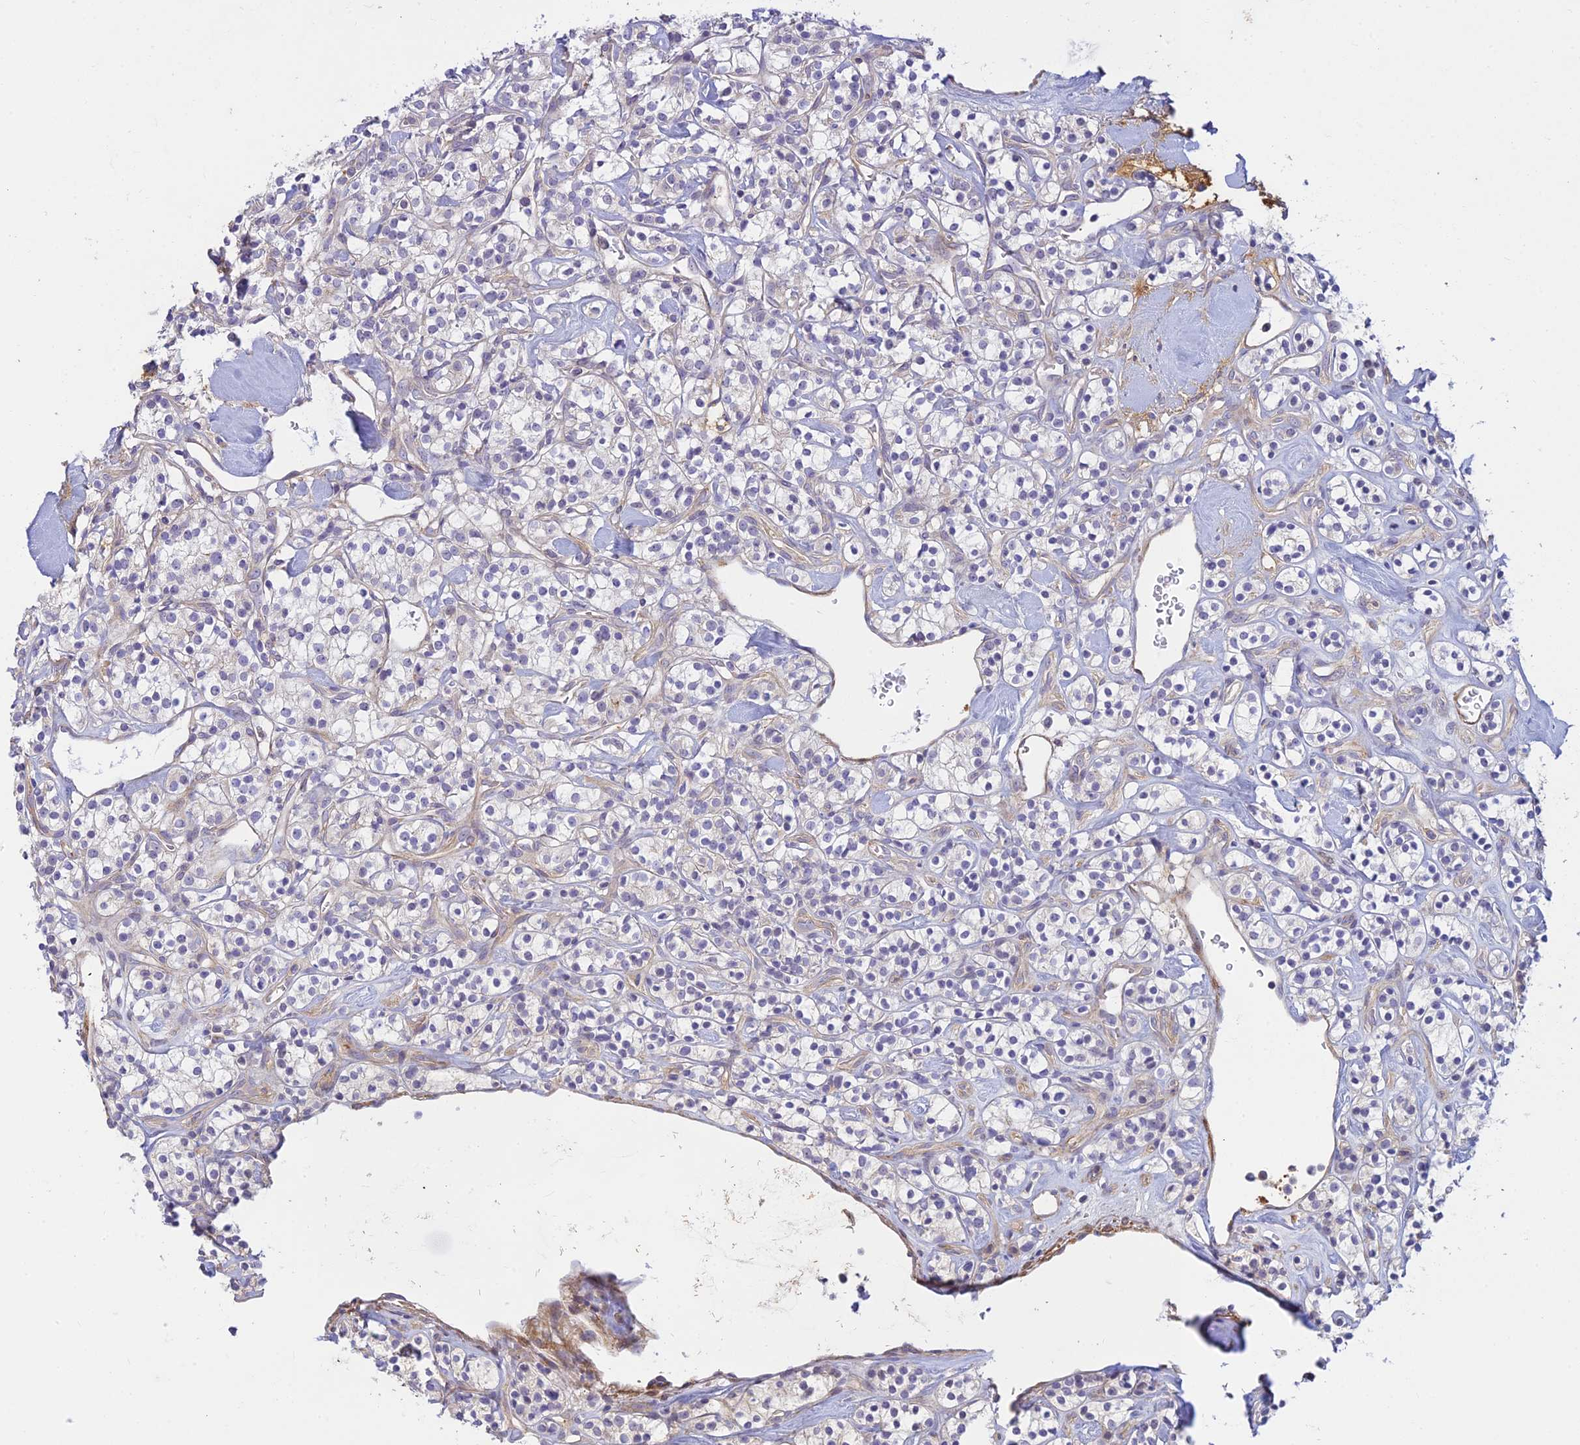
{"staining": {"intensity": "negative", "quantity": "none", "location": "none"}, "tissue": "renal cancer", "cell_type": "Tumor cells", "image_type": "cancer", "snomed": [{"axis": "morphology", "description": "Adenocarcinoma, NOS"}, {"axis": "topography", "description": "Kidney"}], "caption": "Photomicrograph shows no significant protein positivity in tumor cells of adenocarcinoma (renal).", "gene": "FBXW4", "patient": {"sex": "male", "age": 77}}